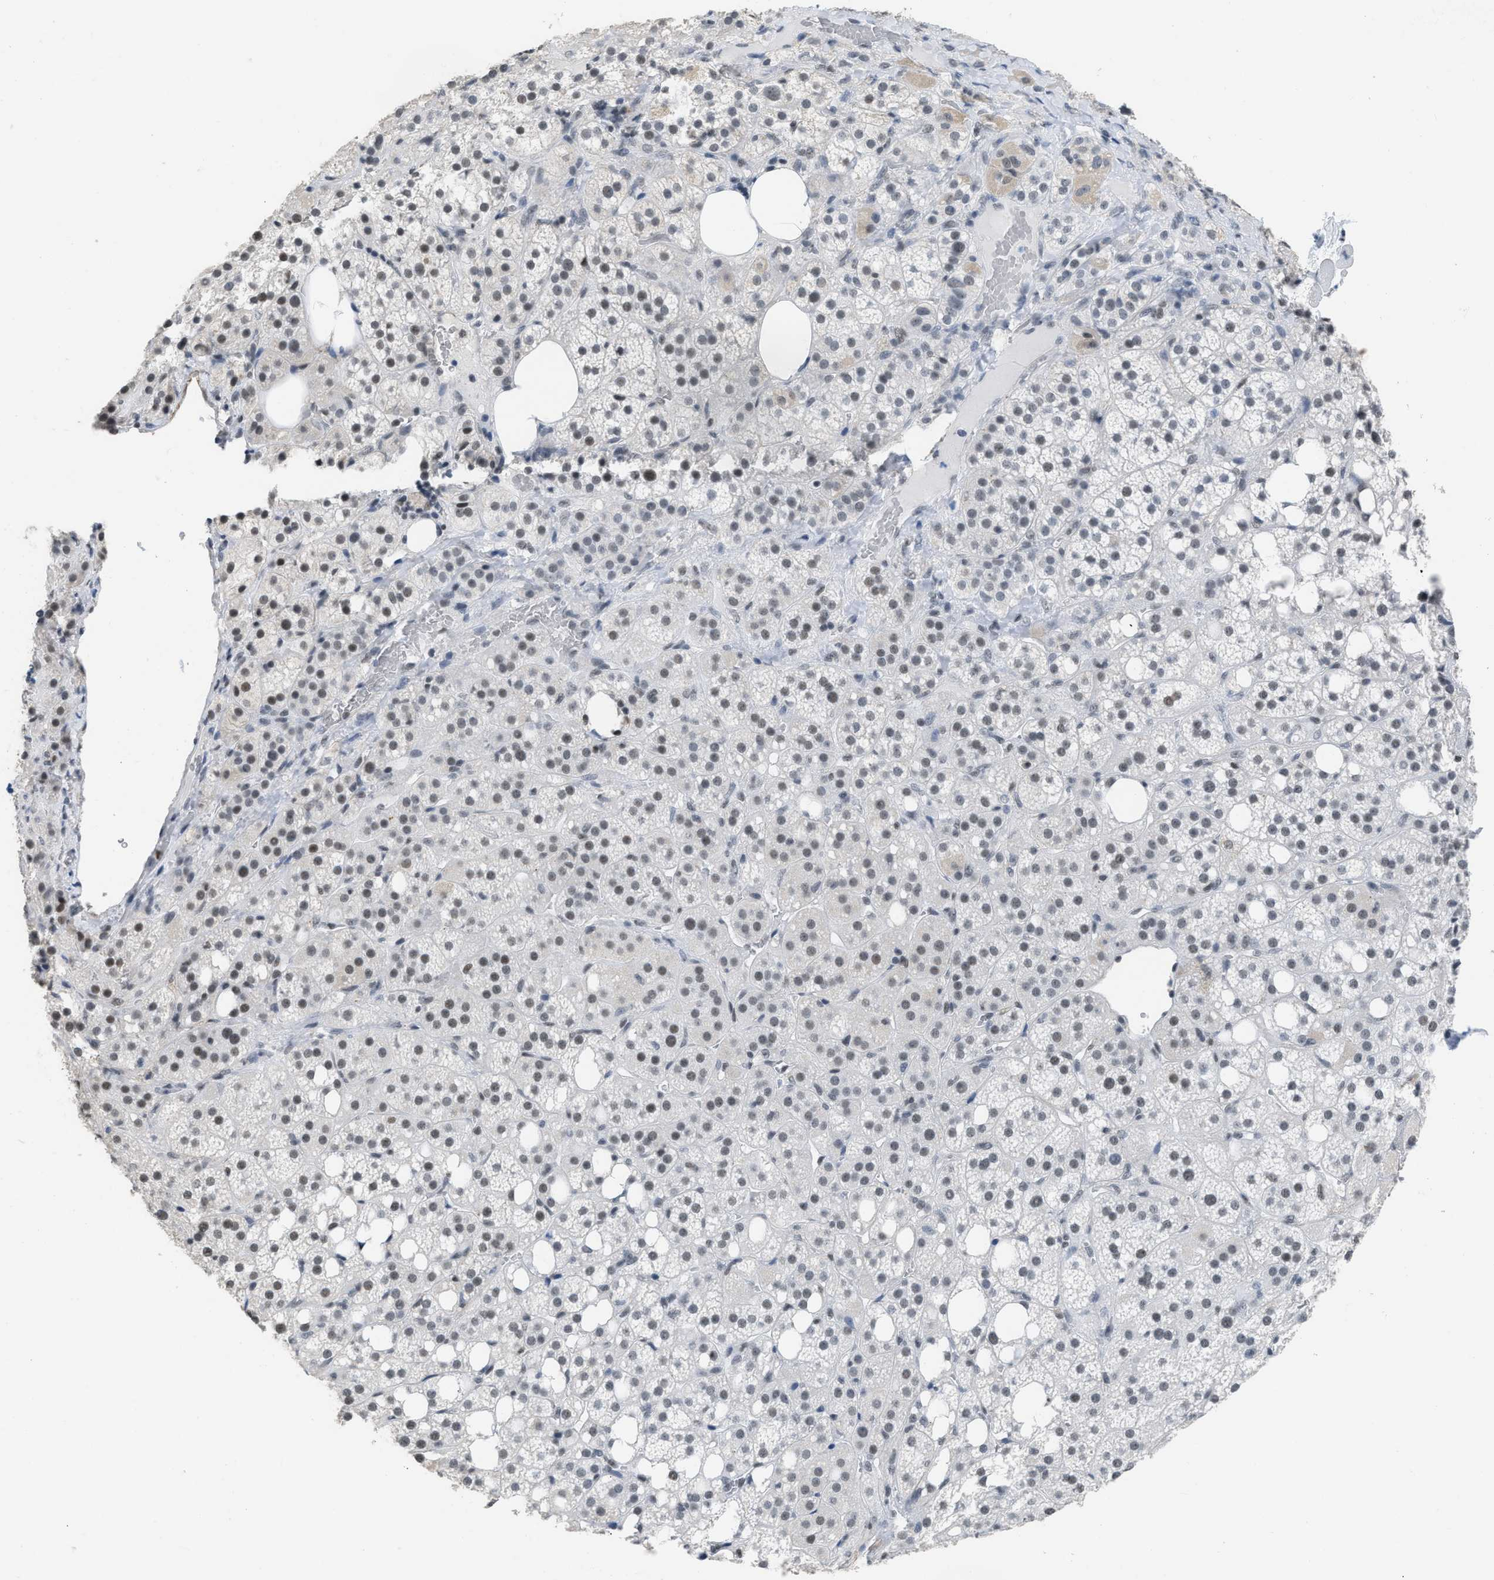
{"staining": {"intensity": "moderate", "quantity": ">75%", "location": "nuclear"}, "tissue": "adrenal gland", "cell_type": "Glandular cells", "image_type": "normal", "snomed": [{"axis": "morphology", "description": "Normal tissue, NOS"}, {"axis": "topography", "description": "Adrenal gland"}], "caption": "Protein expression analysis of normal human adrenal gland reveals moderate nuclear staining in approximately >75% of glandular cells.", "gene": "SCAF4", "patient": {"sex": "female", "age": 59}}